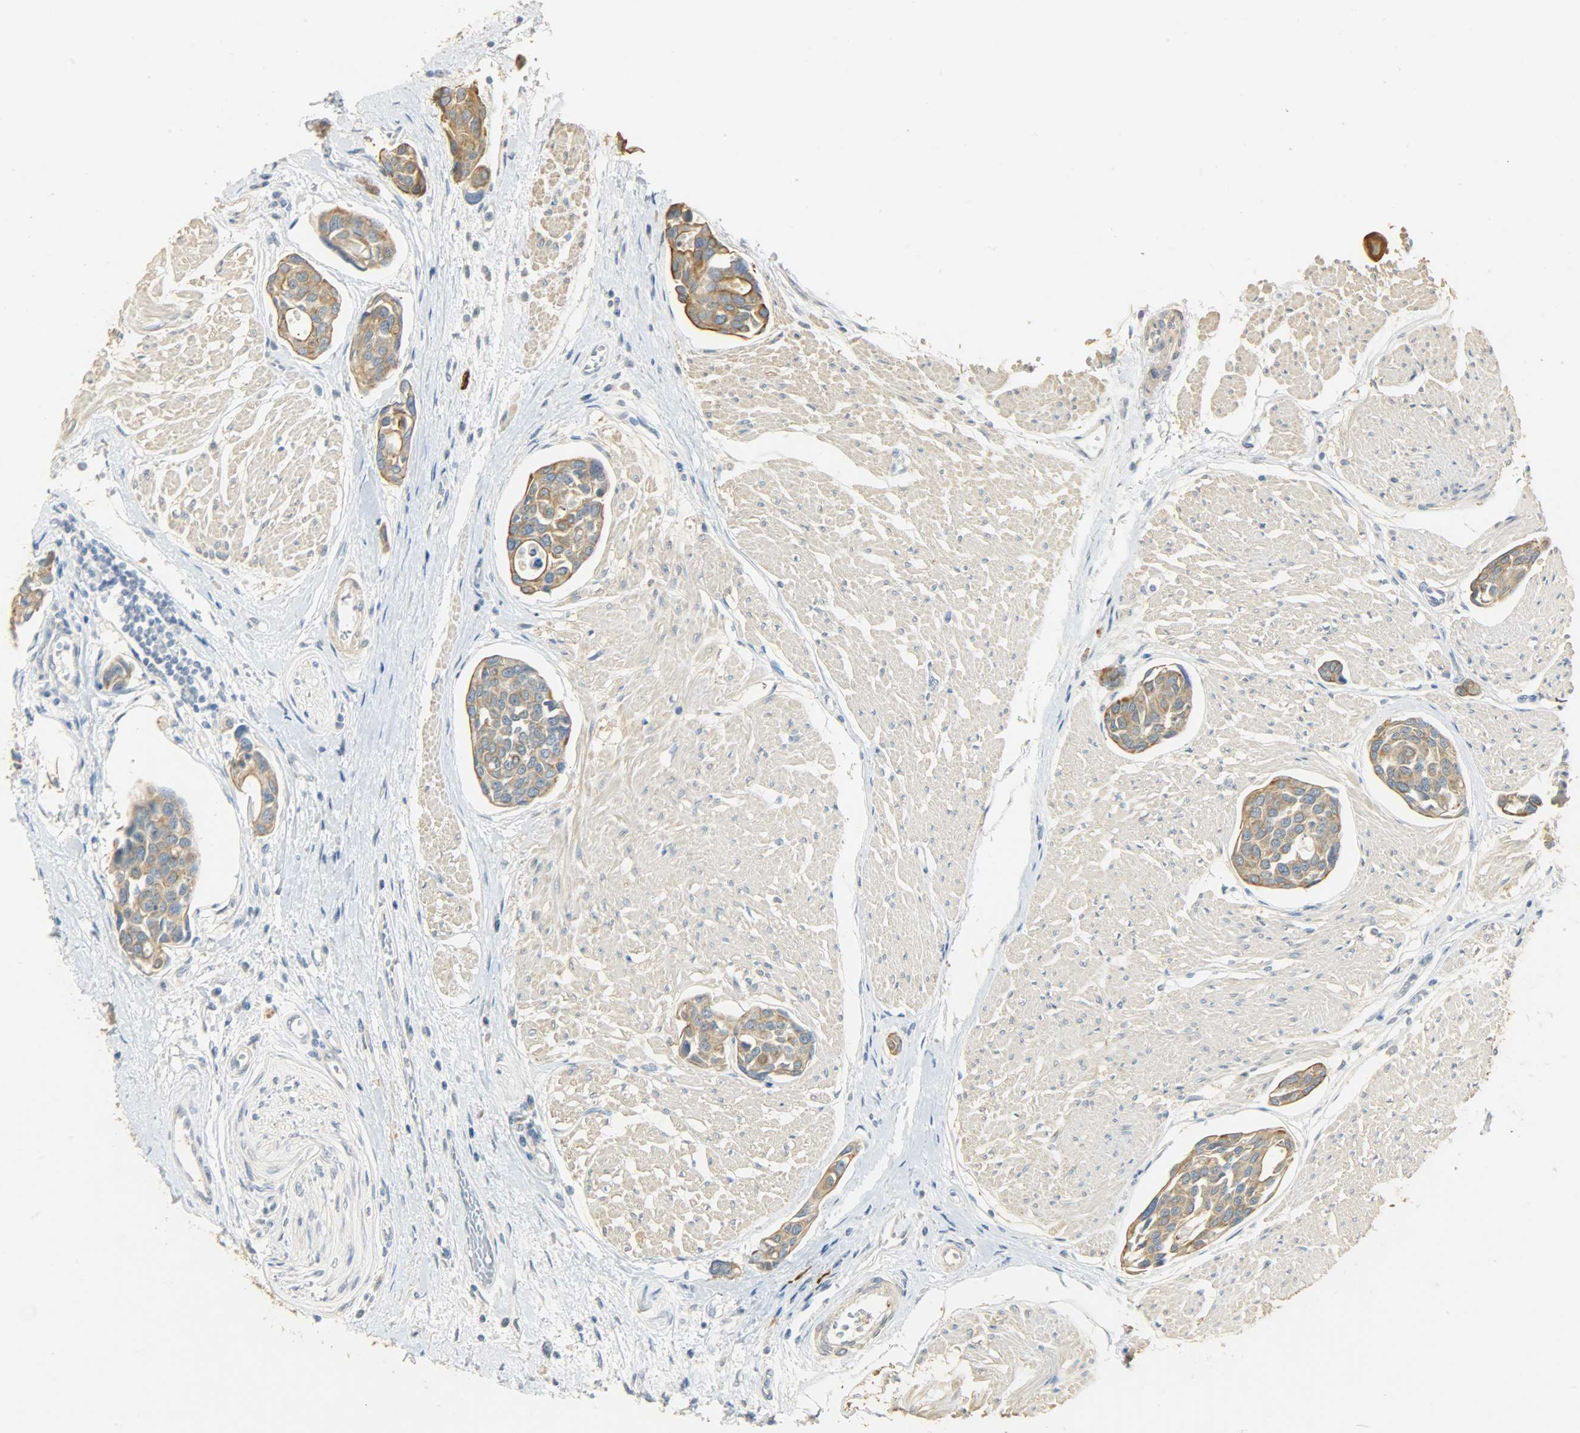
{"staining": {"intensity": "moderate", "quantity": ">75%", "location": "cytoplasmic/membranous"}, "tissue": "urothelial cancer", "cell_type": "Tumor cells", "image_type": "cancer", "snomed": [{"axis": "morphology", "description": "Urothelial carcinoma, High grade"}, {"axis": "topography", "description": "Urinary bladder"}], "caption": "Immunohistochemistry (IHC) of human high-grade urothelial carcinoma shows medium levels of moderate cytoplasmic/membranous expression in approximately >75% of tumor cells.", "gene": "USP13", "patient": {"sex": "male", "age": 78}}